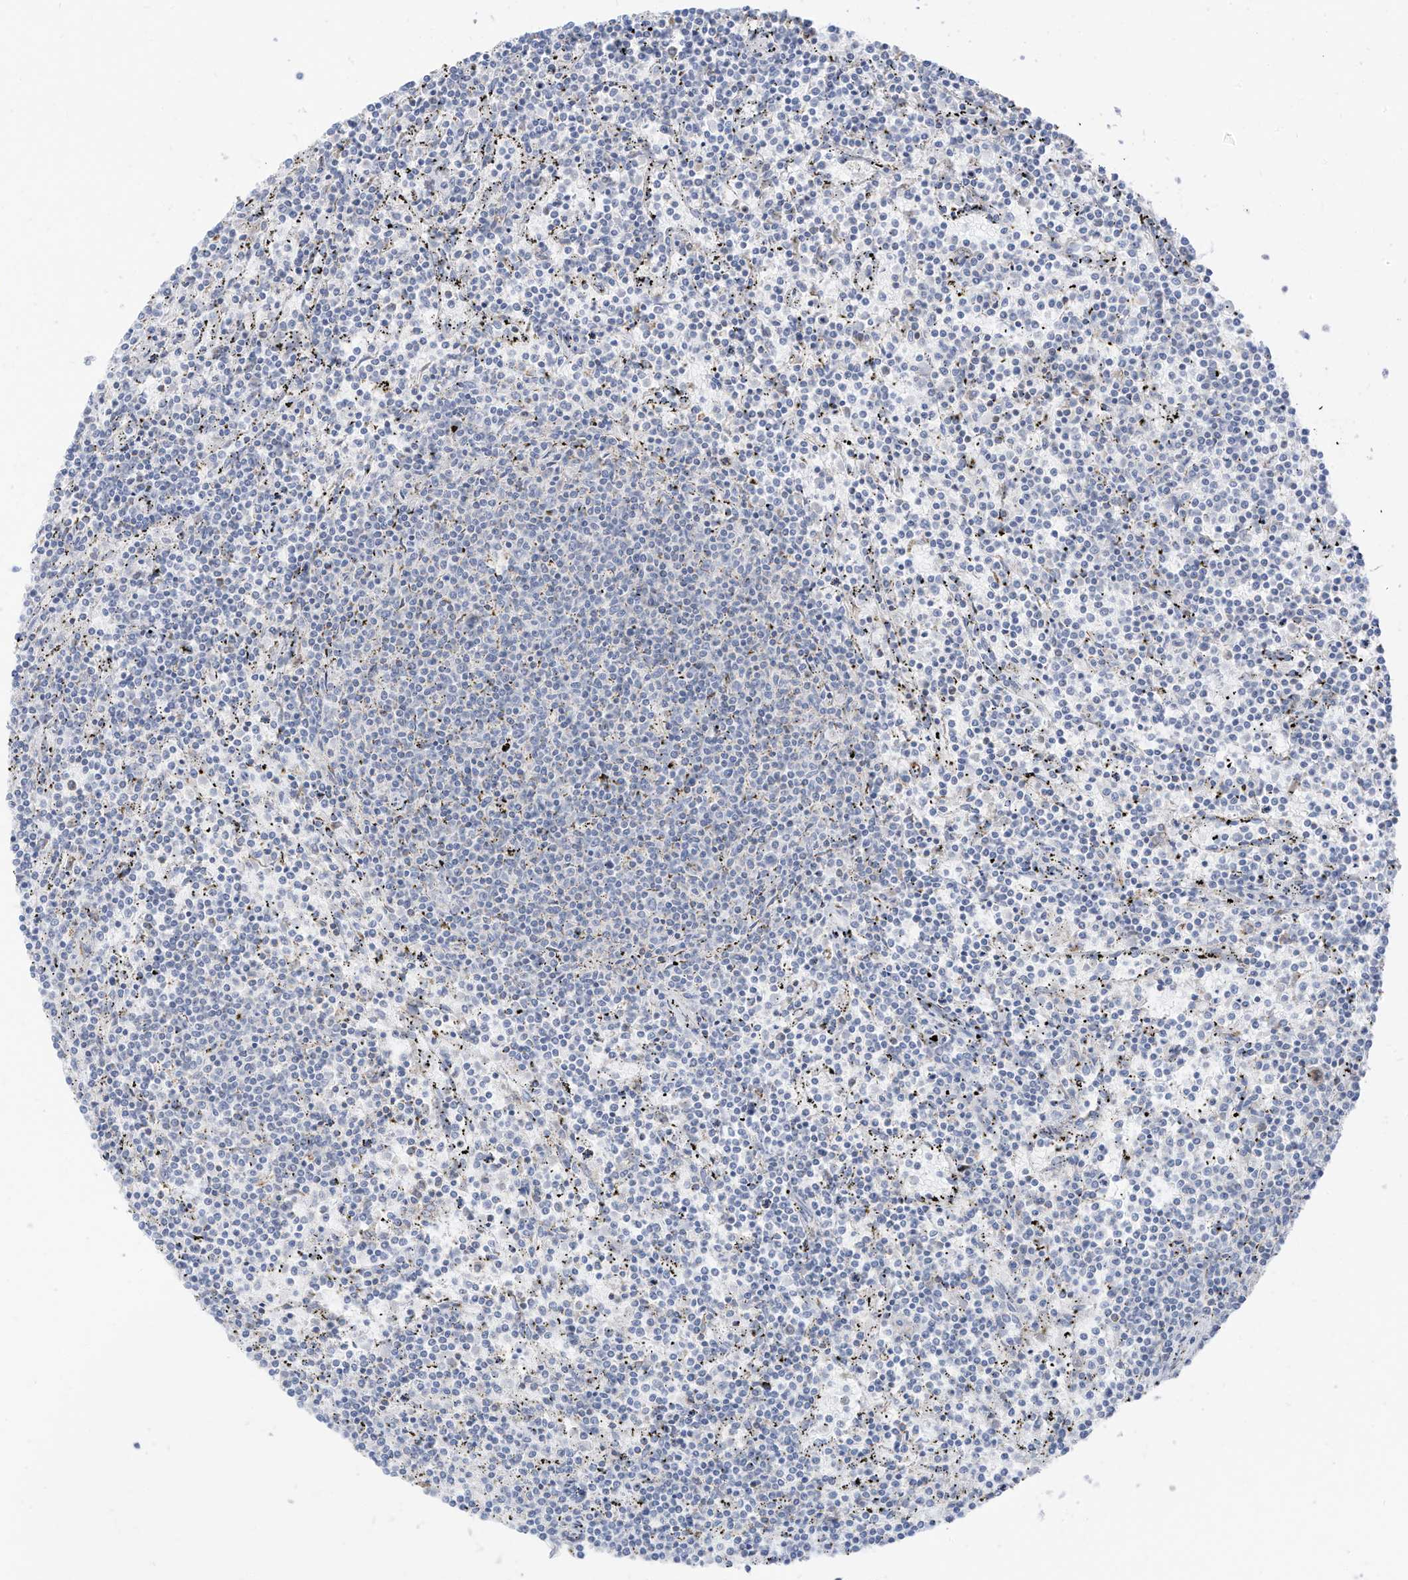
{"staining": {"intensity": "negative", "quantity": "none", "location": "none"}, "tissue": "lymphoma", "cell_type": "Tumor cells", "image_type": "cancer", "snomed": [{"axis": "morphology", "description": "Malignant lymphoma, non-Hodgkin's type, Low grade"}, {"axis": "topography", "description": "Spleen"}], "caption": "Immunohistochemical staining of malignant lymphoma, non-Hodgkin's type (low-grade) exhibits no significant staining in tumor cells. Brightfield microscopy of IHC stained with DAB (3,3'-diaminobenzidine) (brown) and hematoxylin (blue), captured at high magnification.", "gene": "ETHE1", "patient": {"sex": "female", "age": 50}}